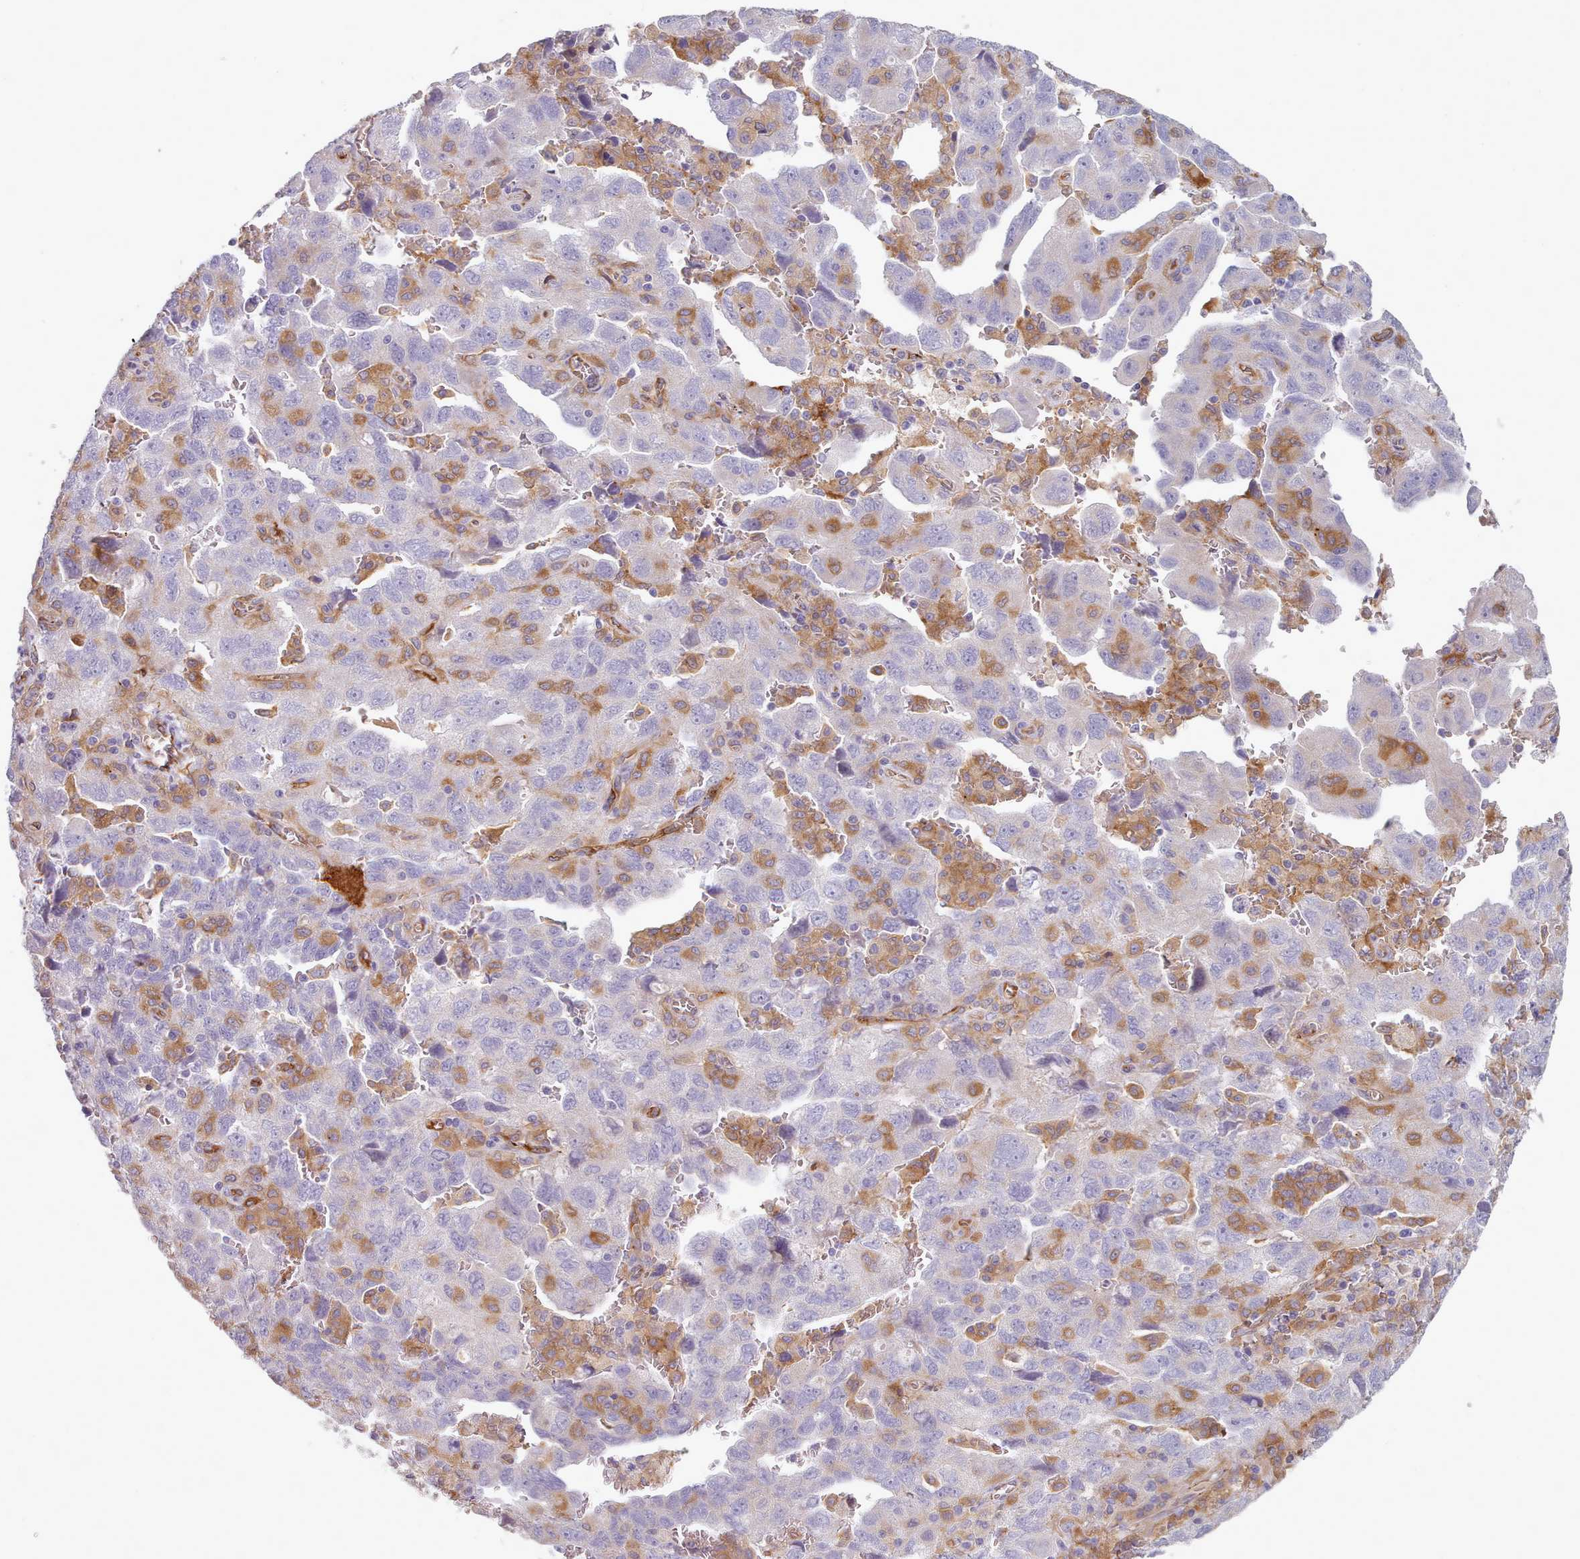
{"staining": {"intensity": "negative", "quantity": "none", "location": "none"}, "tissue": "ovarian cancer", "cell_type": "Tumor cells", "image_type": "cancer", "snomed": [{"axis": "morphology", "description": "Carcinoma, NOS"}, {"axis": "morphology", "description": "Cystadenocarcinoma, serous, NOS"}, {"axis": "topography", "description": "Ovary"}], "caption": "High magnification brightfield microscopy of ovarian cancer stained with DAB (brown) and counterstained with hematoxylin (blue): tumor cells show no significant positivity.", "gene": "CD300LF", "patient": {"sex": "female", "age": 69}}